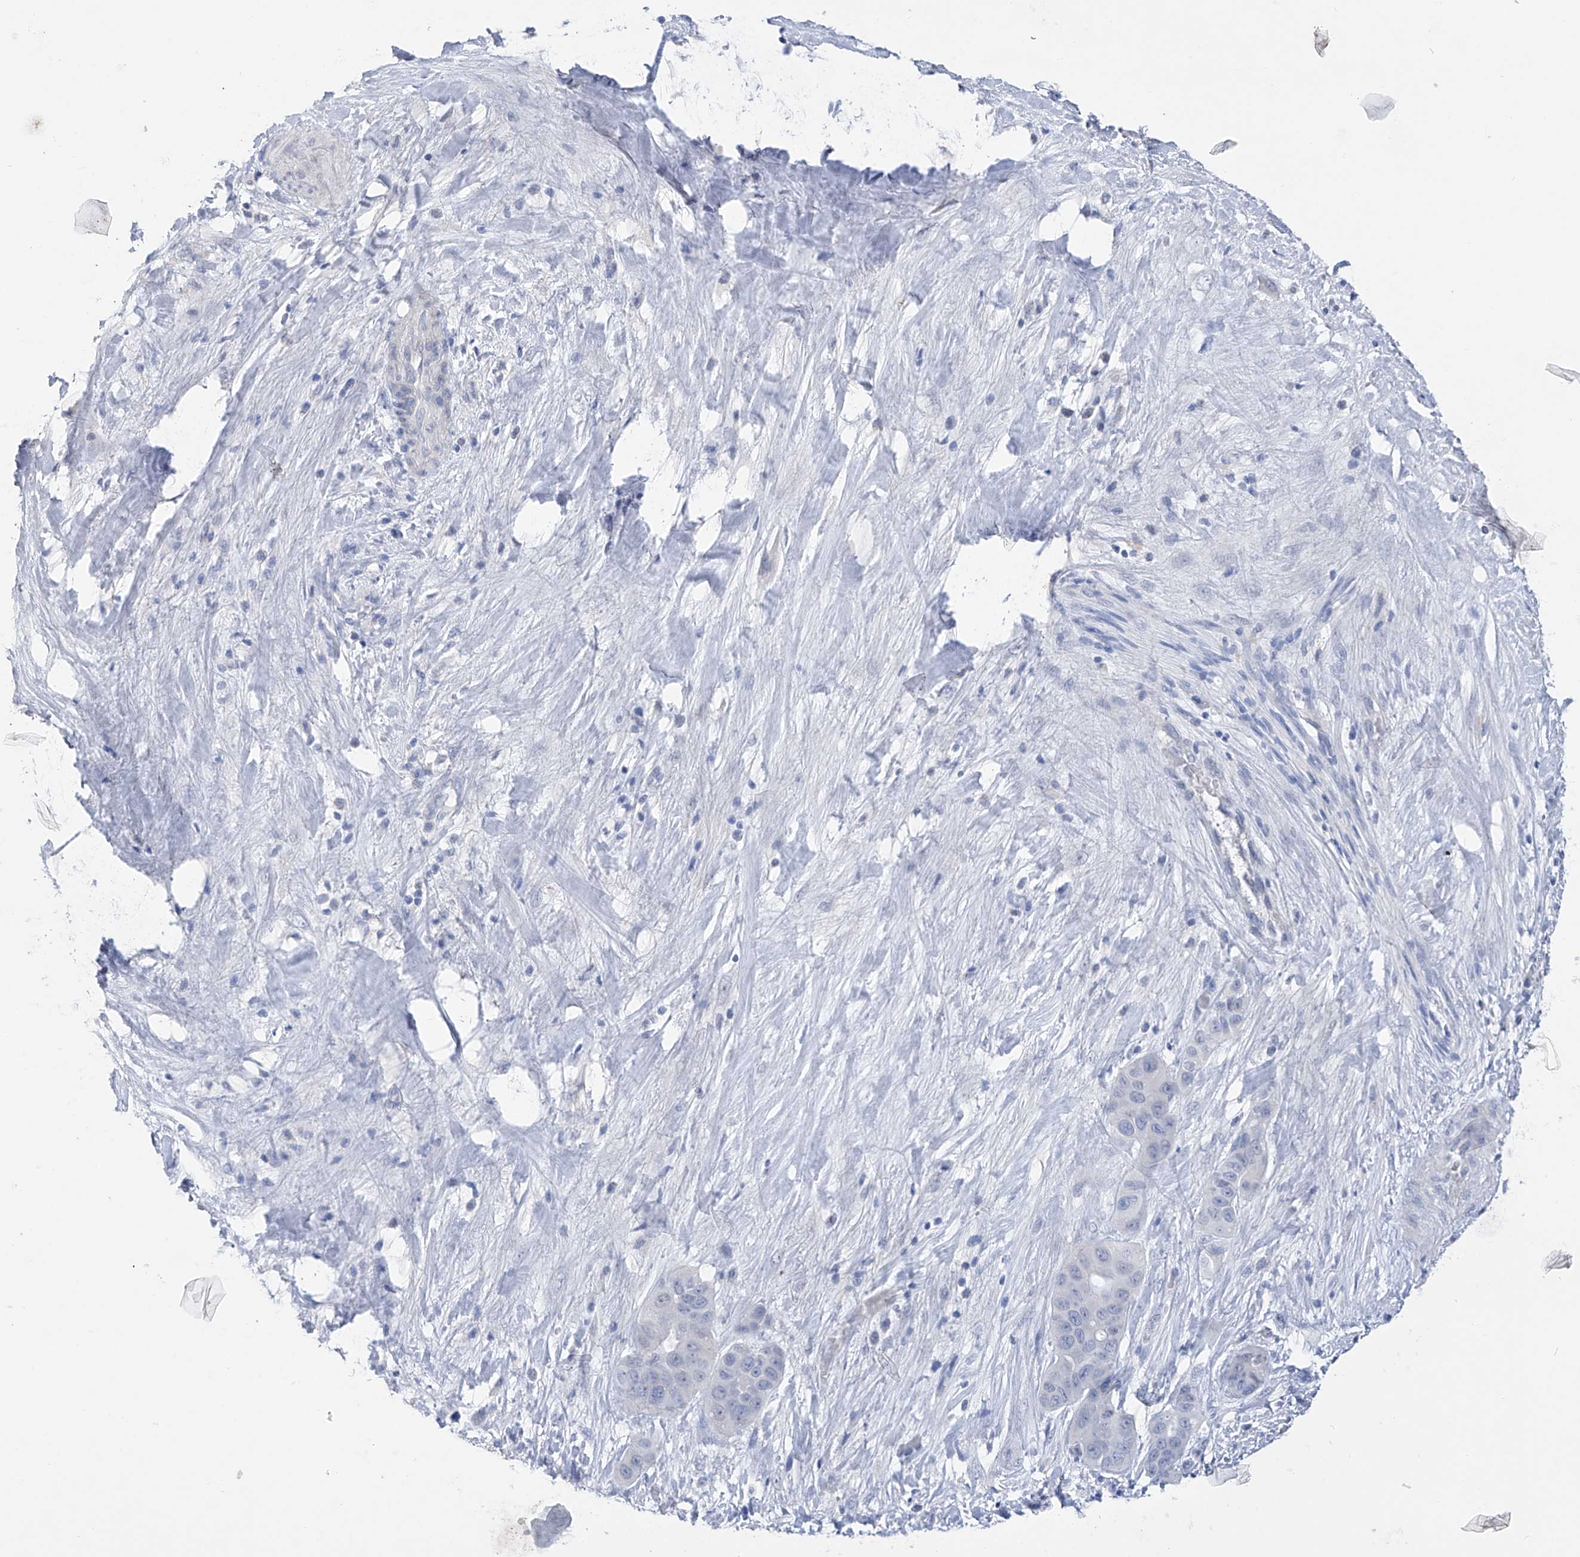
{"staining": {"intensity": "negative", "quantity": "none", "location": "none"}, "tissue": "liver cancer", "cell_type": "Tumor cells", "image_type": "cancer", "snomed": [{"axis": "morphology", "description": "Cholangiocarcinoma"}, {"axis": "topography", "description": "Liver"}], "caption": "IHC micrograph of neoplastic tissue: cholangiocarcinoma (liver) stained with DAB (3,3'-diaminobenzidine) shows no significant protein expression in tumor cells. (DAB (3,3'-diaminobenzidine) IHC, high magnification).", "gene": "ADRA1A", "patient": {"sex": "female", "age": 52}}